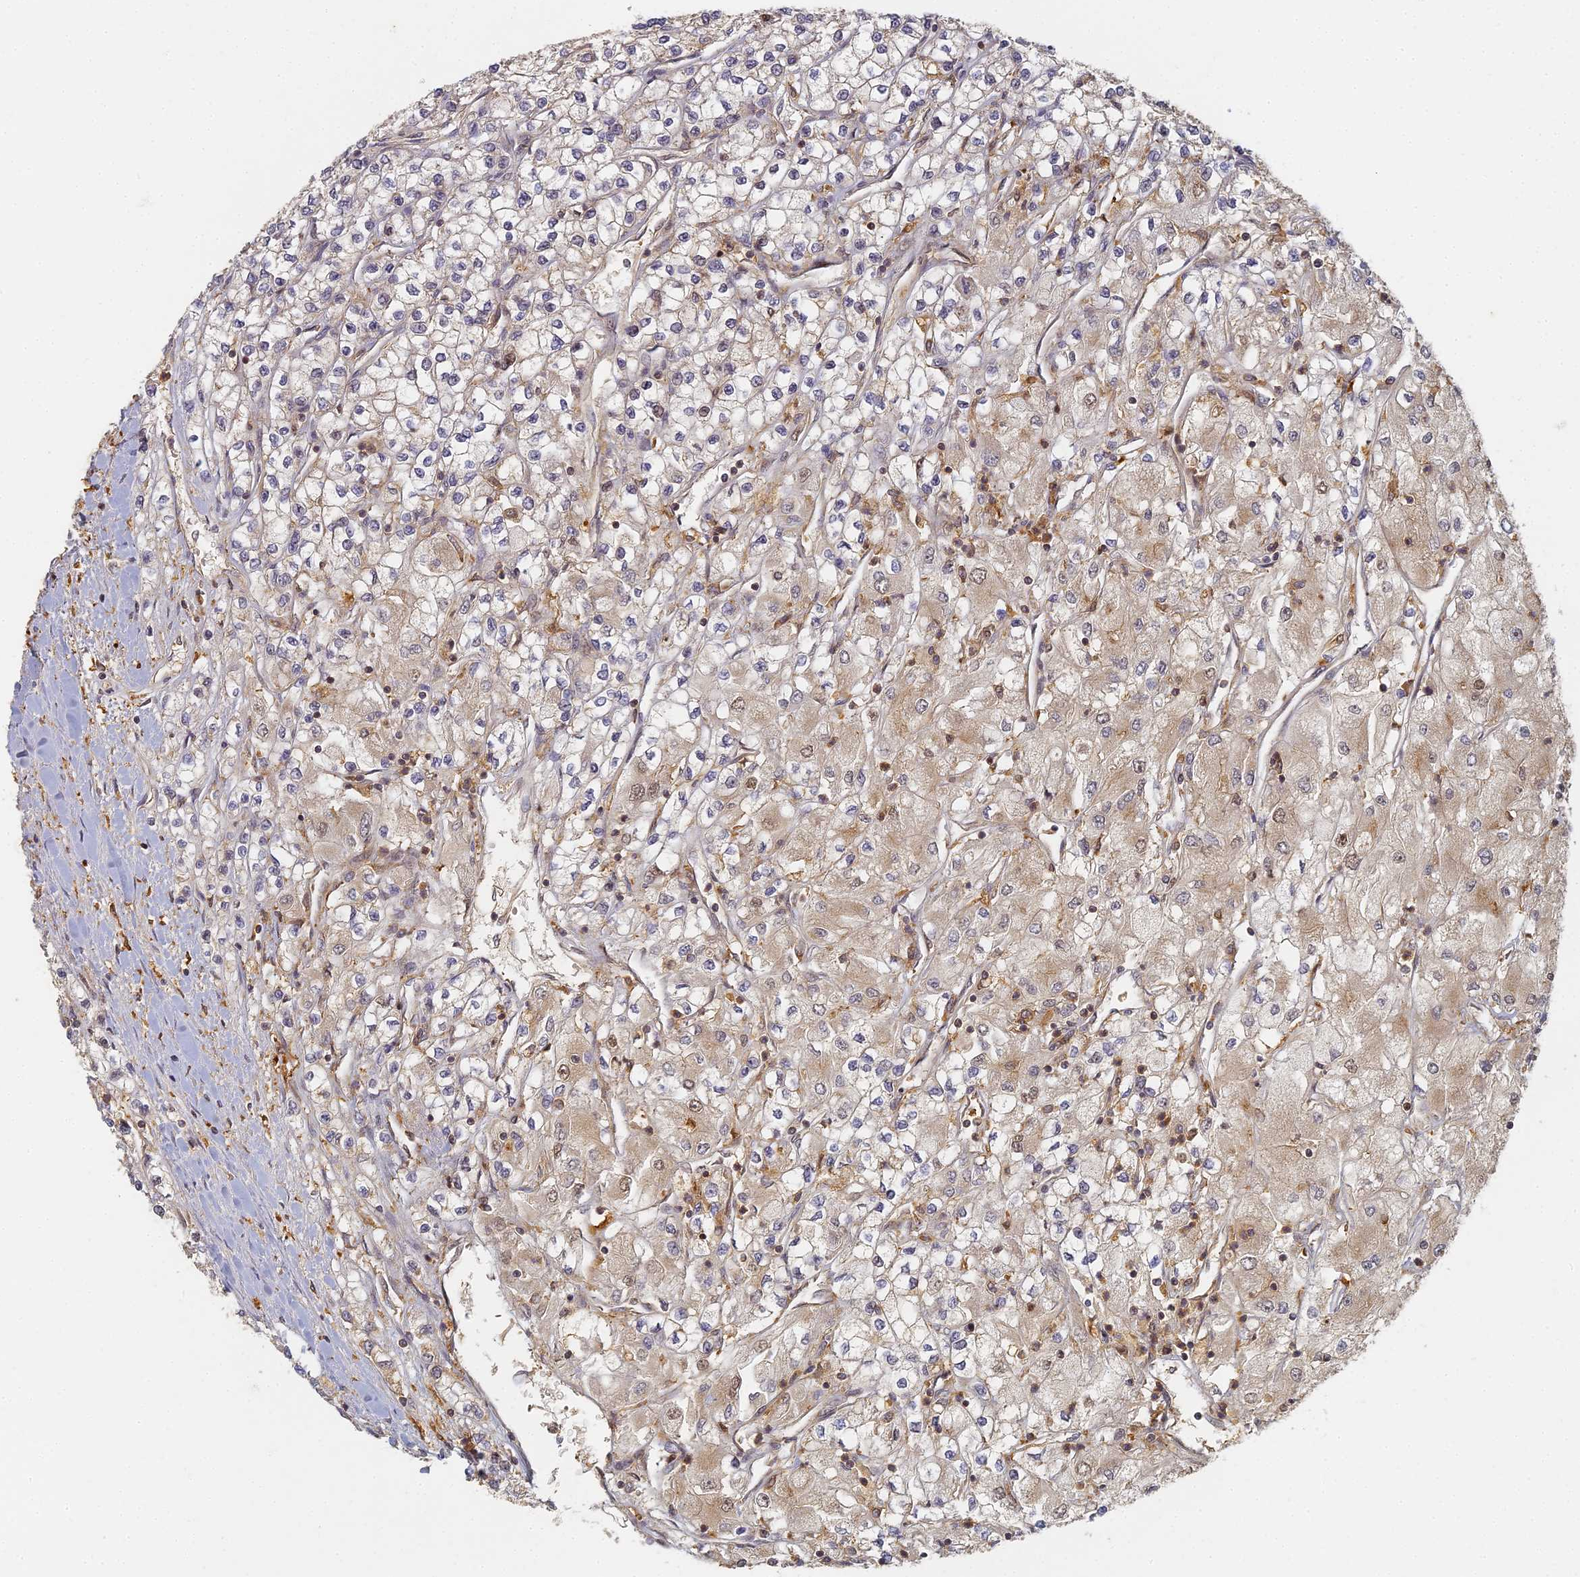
{"staining": {"intensity": "weak", "quantity": "25%-75%", "location": "cytoplasmic/membranous"}, "tissue": "renal cancer", "cell_type": "Tumor cells", "image_type": "cancer", "snomed": [{"axis": "morphology", "description": "Adenocarcinoma, NOS"}, {"axis": "topography", "description": "Kidney"}], "caption": "Human renal adenocarcinoma stained with a protein marker demonstrates weak staining in tumor cells.", "gene": "INO80D", "patient": {"sex": "male", "age": 80}}